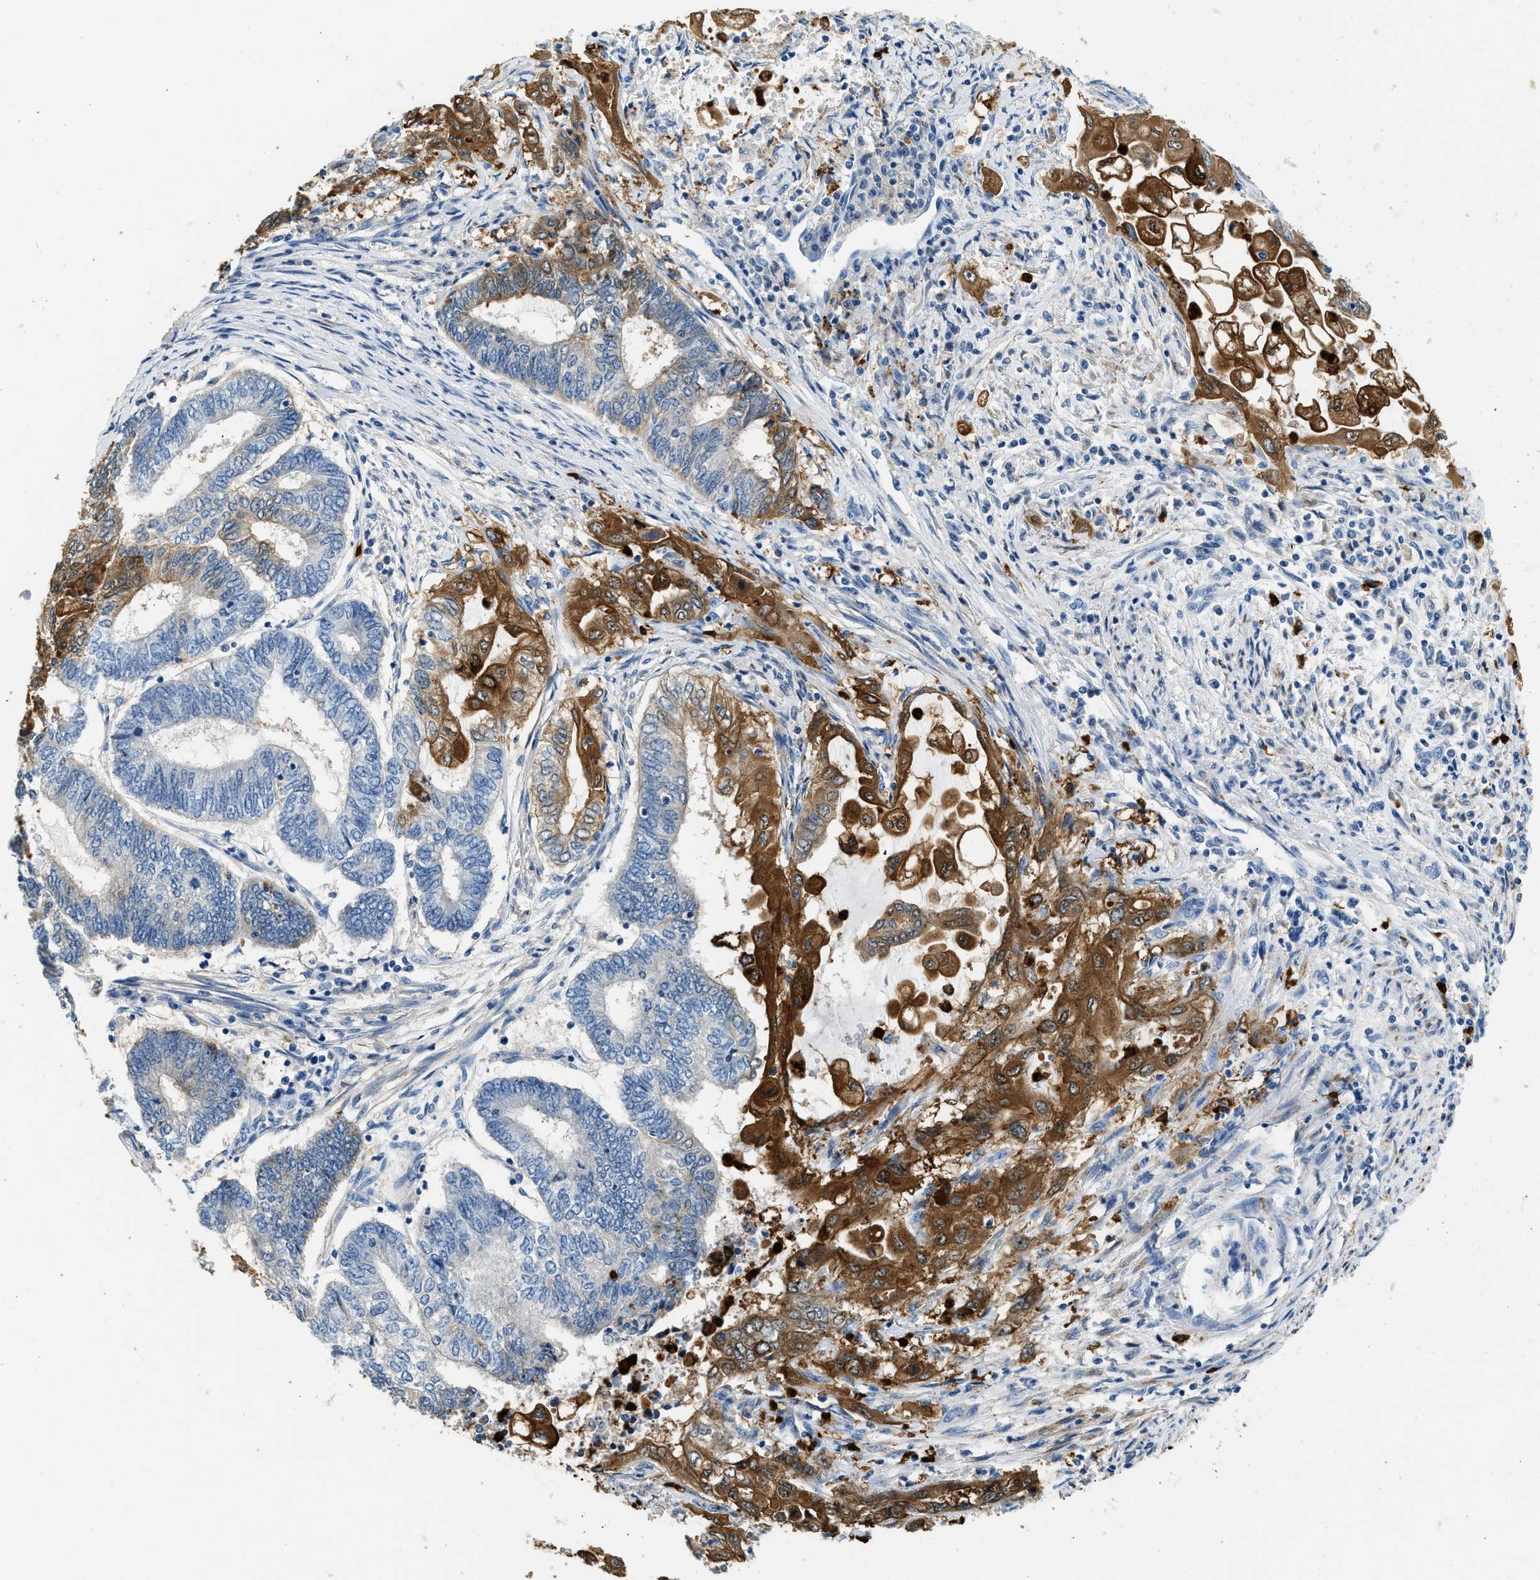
{"staining": {"intensity": "moderate", "quantity": "<25%", "location": "cytoplasmic/membranous"}, "tissue": "endometrial cancer", "cell_type": "Tumor cells", "image_type": "cancer", "snomed": [{"axis": "morphology", "description": "Adenocarcinoma, NOS"}, {"axis": "topography", "description": "Uterus"}, {"axis": "topography", "description": "Endometrium"}], "caption": "Endometrial cancer stained with immunohistochemistry shows moderate cytoplasmic/membranous positivity in approximately <25% of tumor cells.", "gene": "ANXA3", "patient": {"sex": "female", "age": 70}}